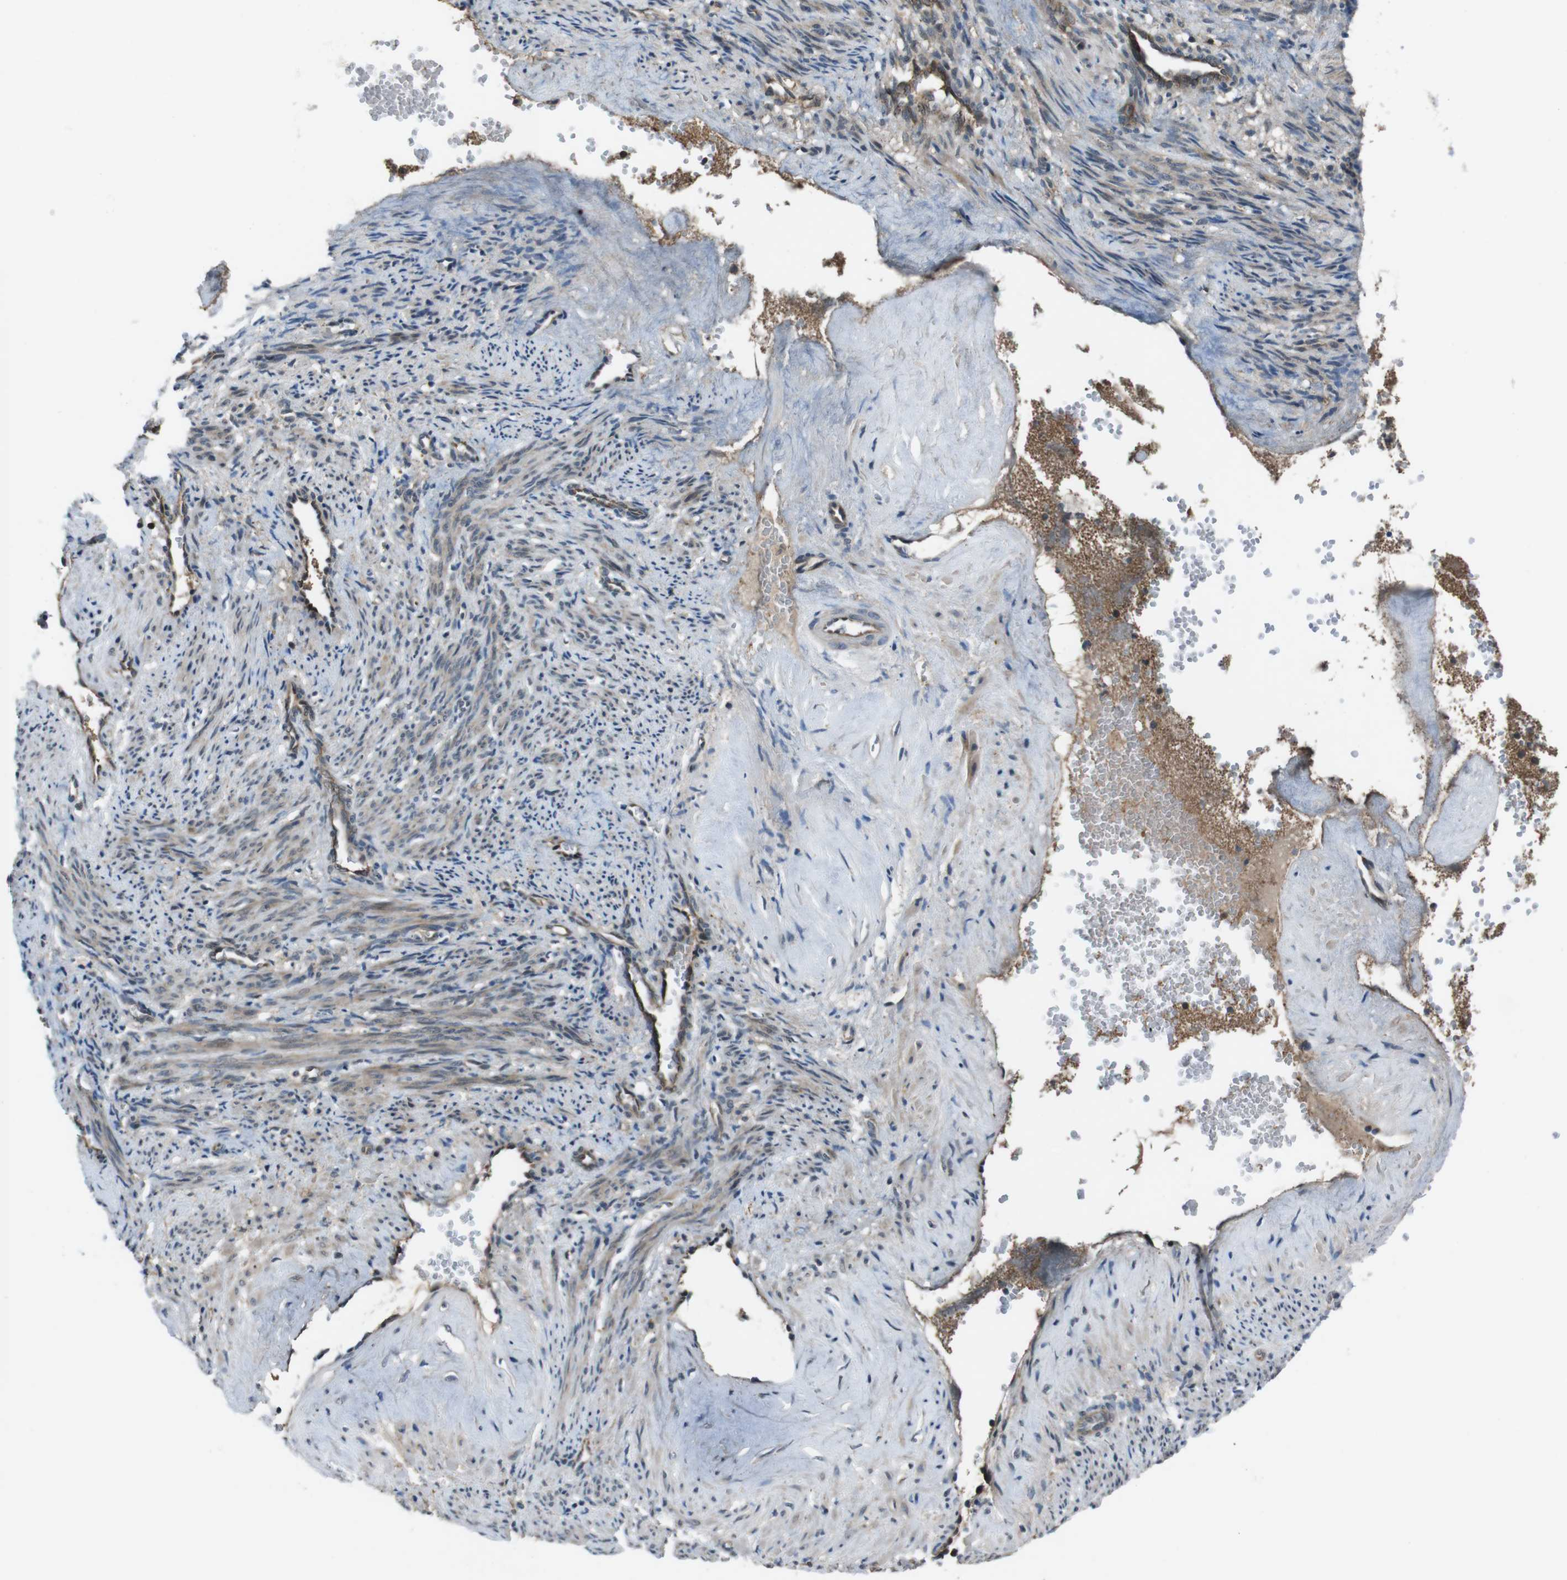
{"staining": {"intensity": "moderate", "quantity": ">75%", "location": "cytoplasmic/membranous"}, "tissue": "smooth muscle", "cell_type": "Smooth muscle cells", "image_type": "normal", "snomed": [{"axis": "morphology", "description": "Normal tissue, NOS"}, {"axis": "topography", "description": "Endometrium"}], "caption": "Smooth muscle cells exhibit moderate cytoplasmic/membranous expression in about >75% of cells in normal smooth muscle. (Brightfield microscopy of DAB IHC at high magnification).", "gene": "SLC22A23", "patient": {"sex": "female", "age": 33}}